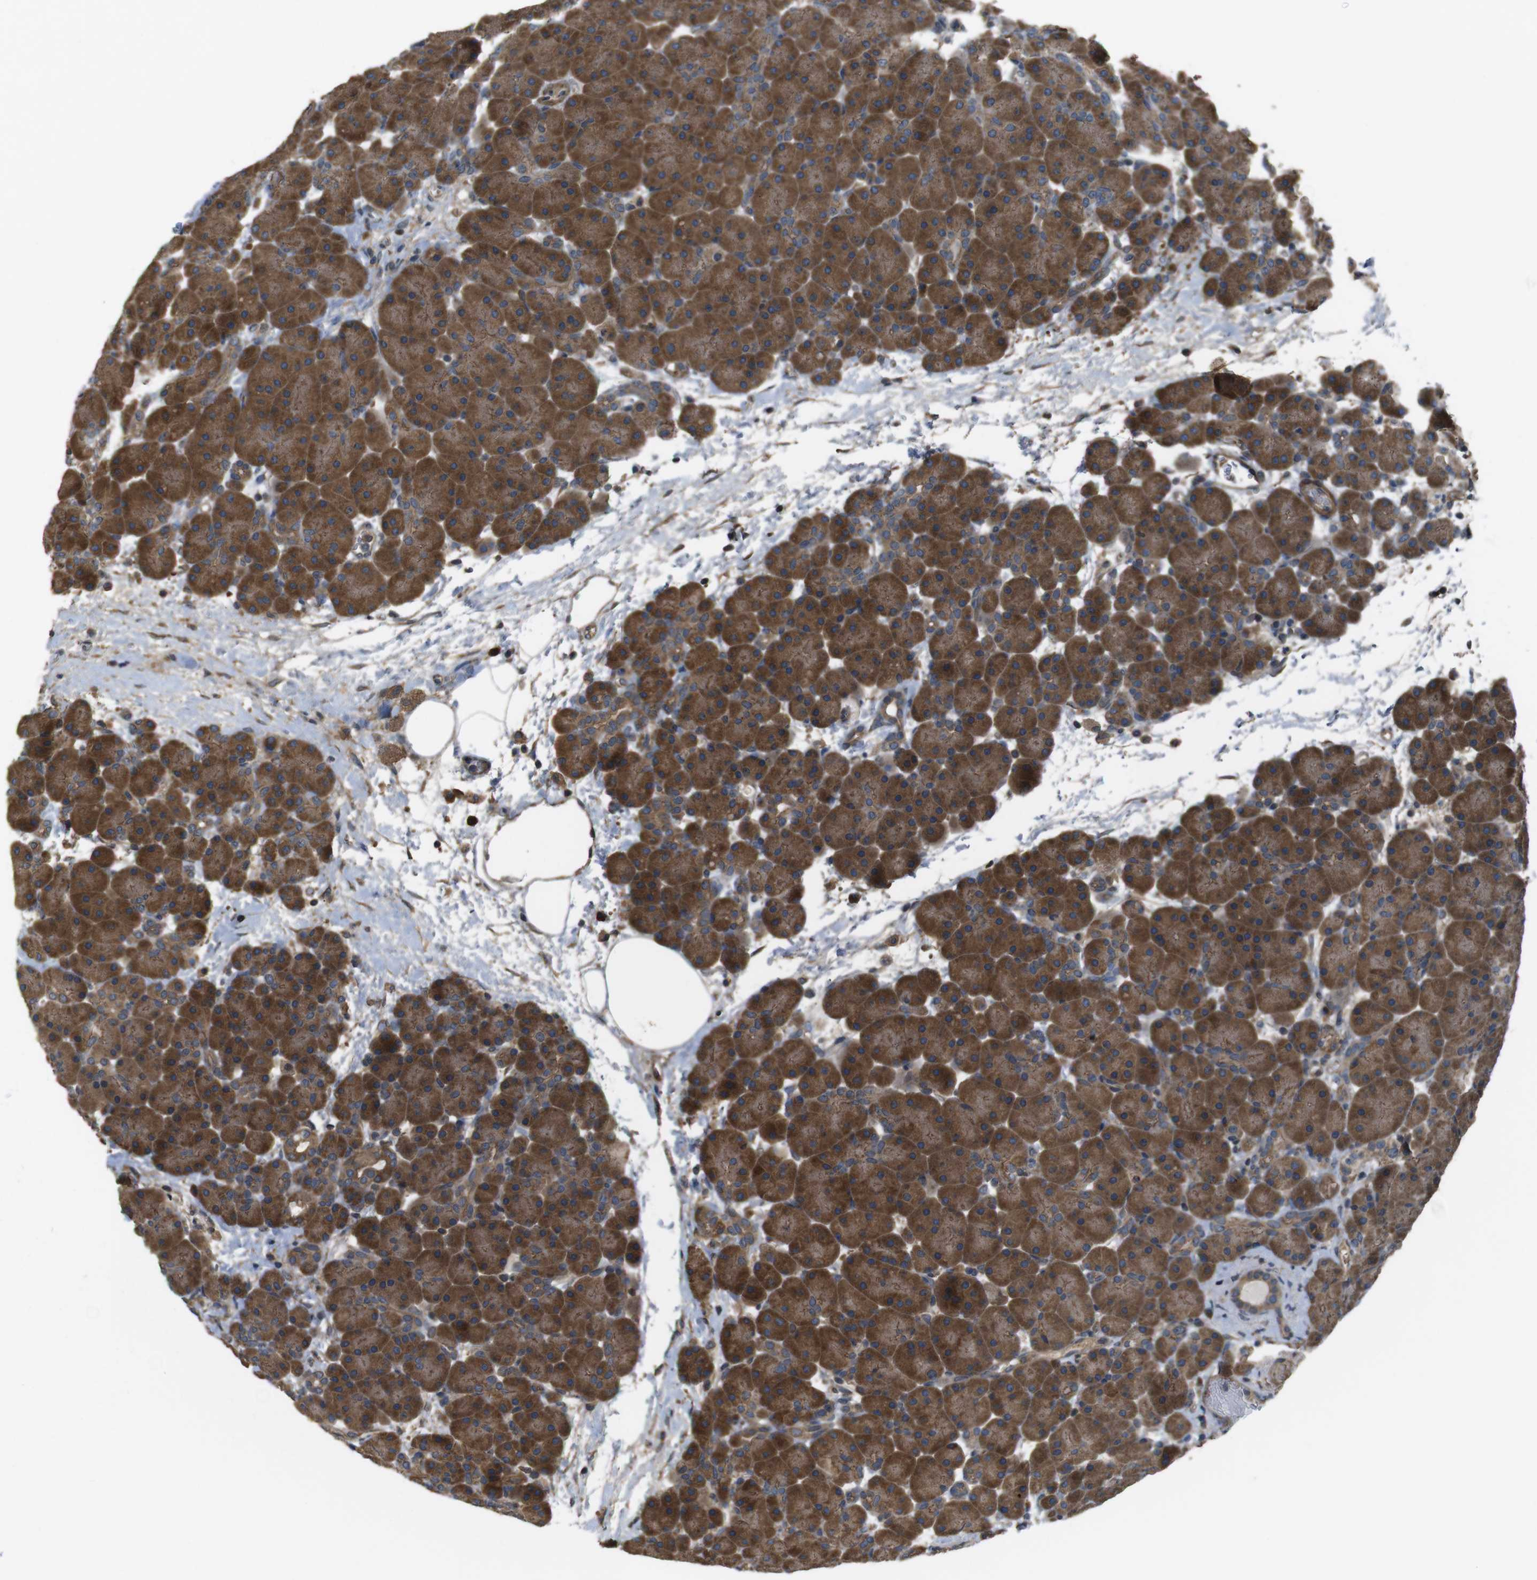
{"staining": {"intensity": "strong", "quantity": ">75%", "location": "cytoplasmic/membranous"}, "tissue": "pancreas", "cell_type": "Exocrine glandular cells", "image_type": "normal", "snomed": [{"axis": "morphology", "description": "Normal tissue, NOS"}, {"axis": "topography", "description": "Pancreas"}], "caption": "A high-resolution photomicrograph shows IHC staining of unremarkable pancreas, which demonstrates strong cytoplasmic/membranous positivity in about >75% of exocrine glandular cells.", "gene": "FUT2", "patient": {"sex": "male", "age": 66}}